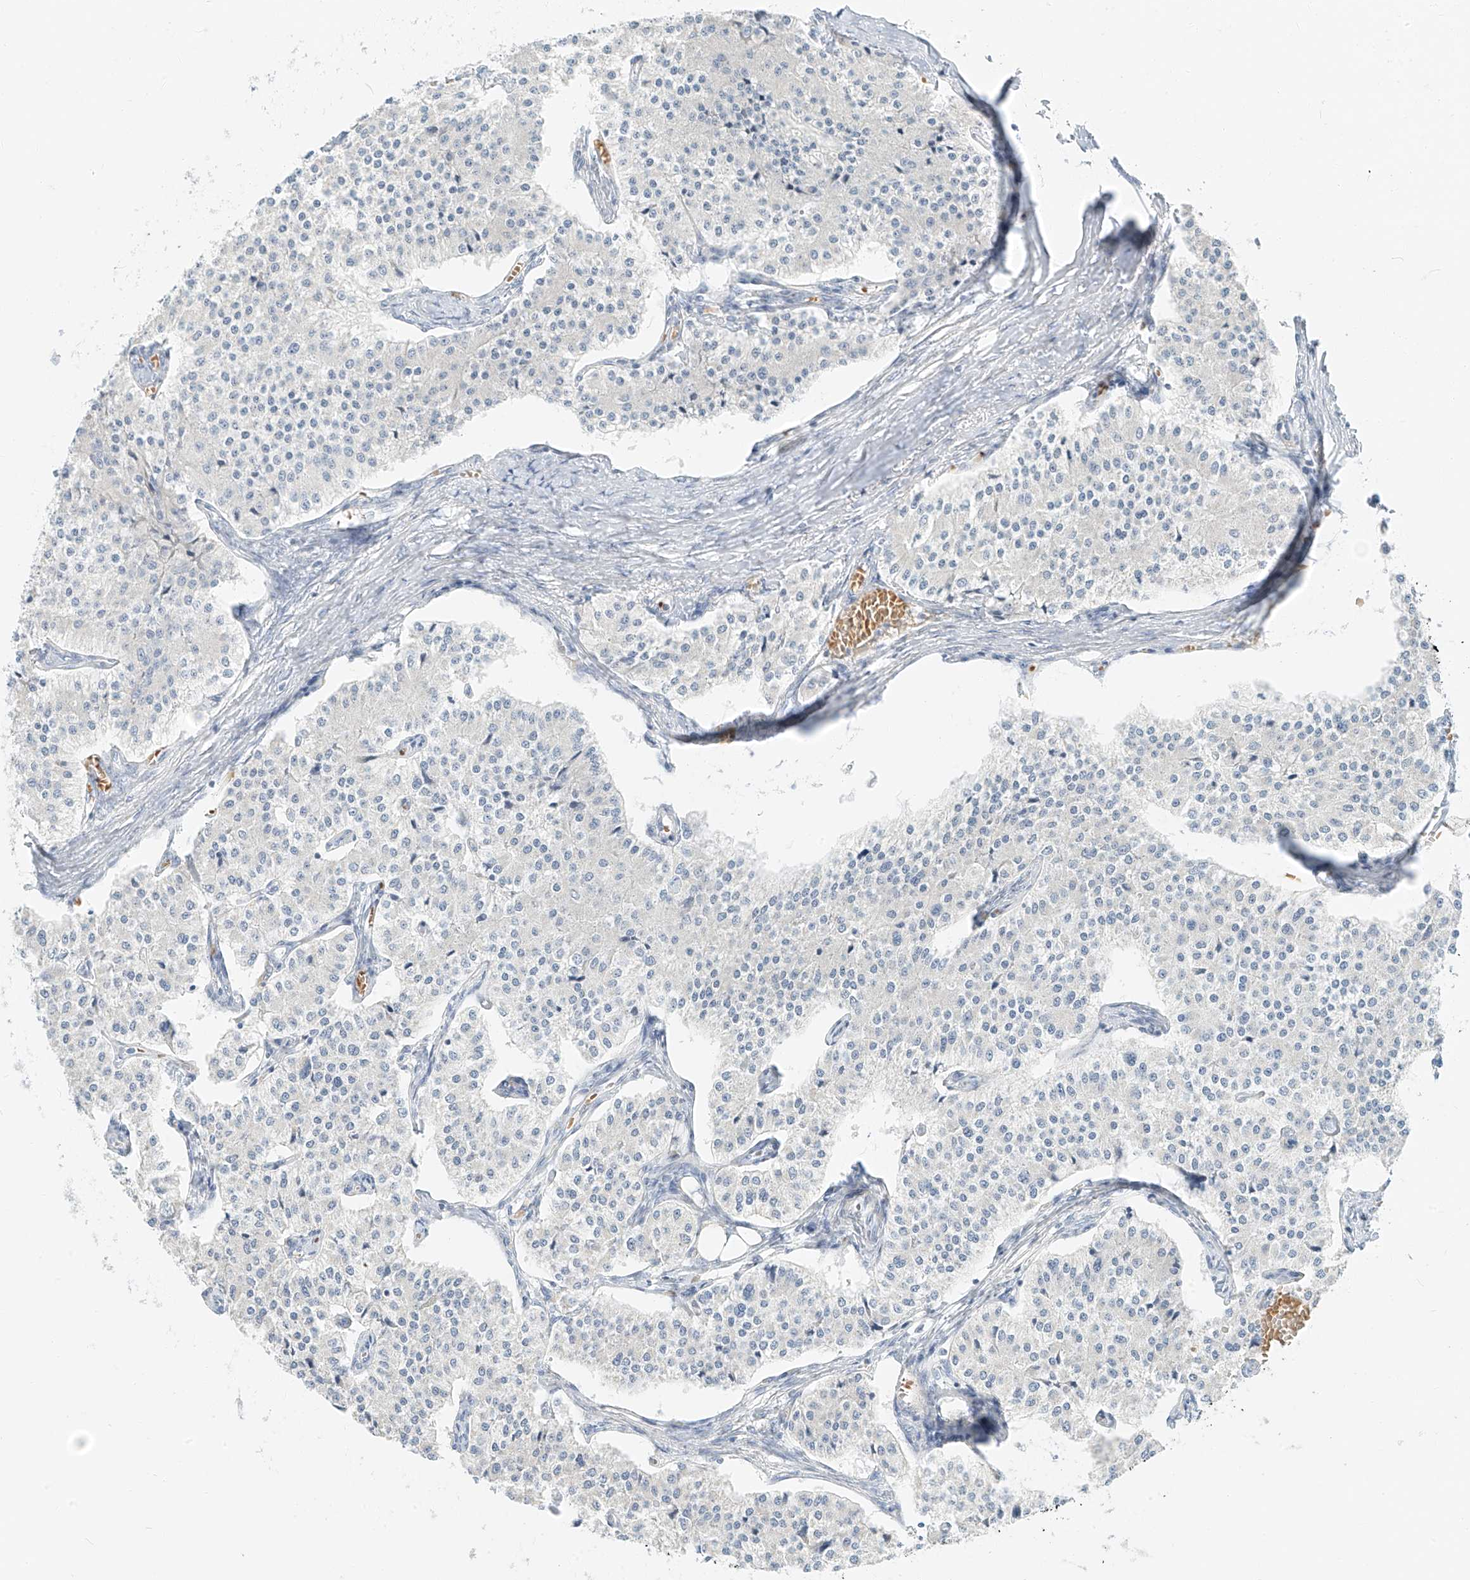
{"staining": {"intensity": "negative", "quantity": "none", "location": "none"}, "tissue": "carcinoid", "cell_type": "Tumor cells", "image_type": "cancer", "snomed": [{"axis": "morphology", "description": "Carcinoid, malignant, NOS"}, {"axis": "topography", "description": "Colon"}], "caption": "DAB immunohistochemical staining of malignant carcinoid displays no significant positivity in tumor cells.", "gene": "PGC", "patient": {"sex": "female", "age": 52}}